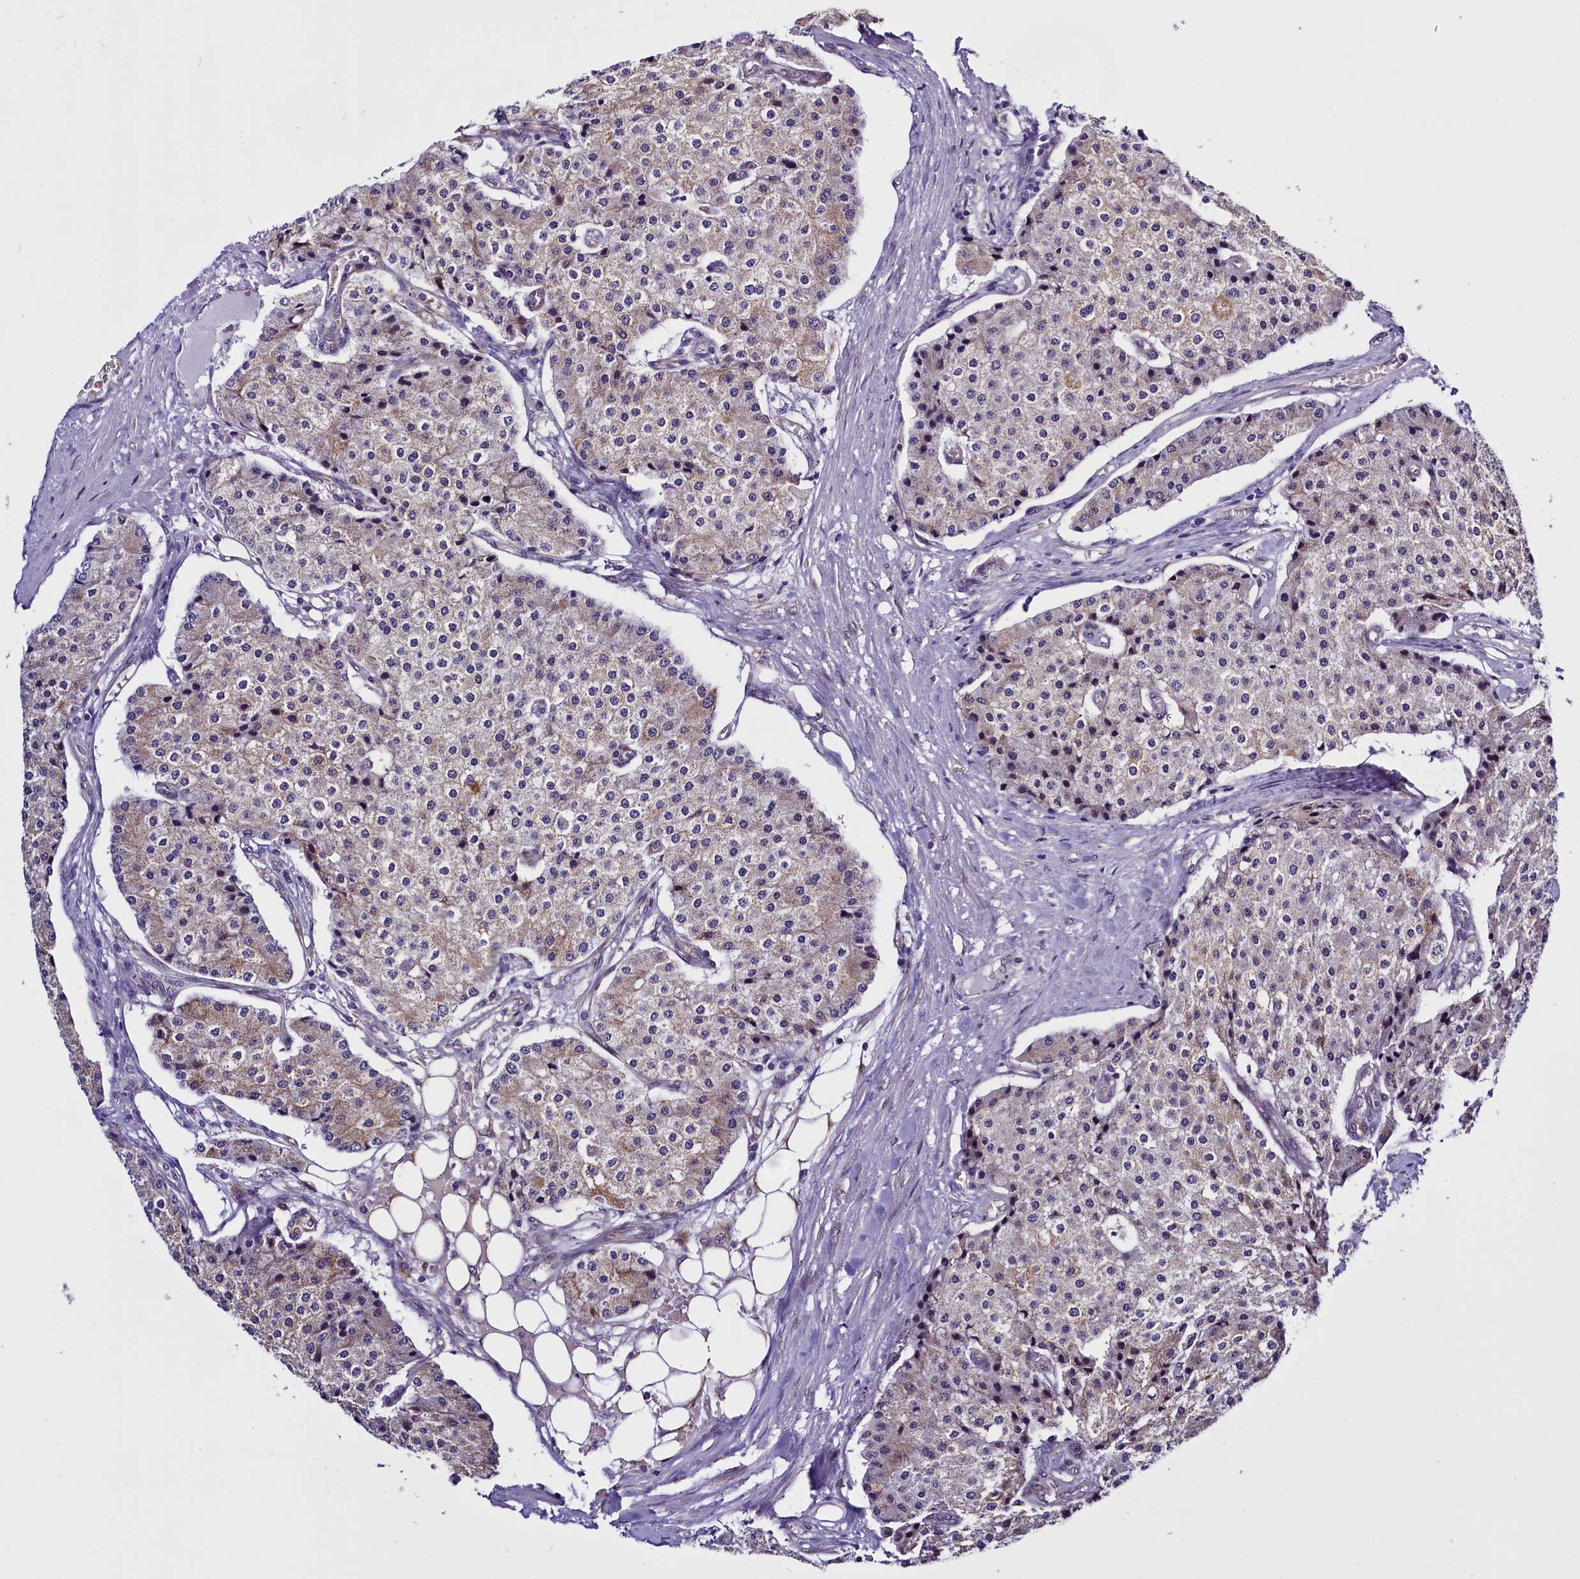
{"staining": {"intensity": "weak", "quantity": "25%-75%", "location": "cytoplasmic/membranous"}, "tissue": "carcinoid", "cell_type": "Tumor cells", "image_type": "cancer", "snomed": [{"axis": "morphology", "description": "Carcinoid, malignant, NOS"}, {"axis": "topography", "description": "Colon"}], "caption": "An IHC image of neoplastic tissue is shown. Protein staining in brown labels weak cytoplasmic/membranous positivity in carcinoid within tumor cells.", "gene": "UACA", "patient": {"sex": "female", "age": 52}}